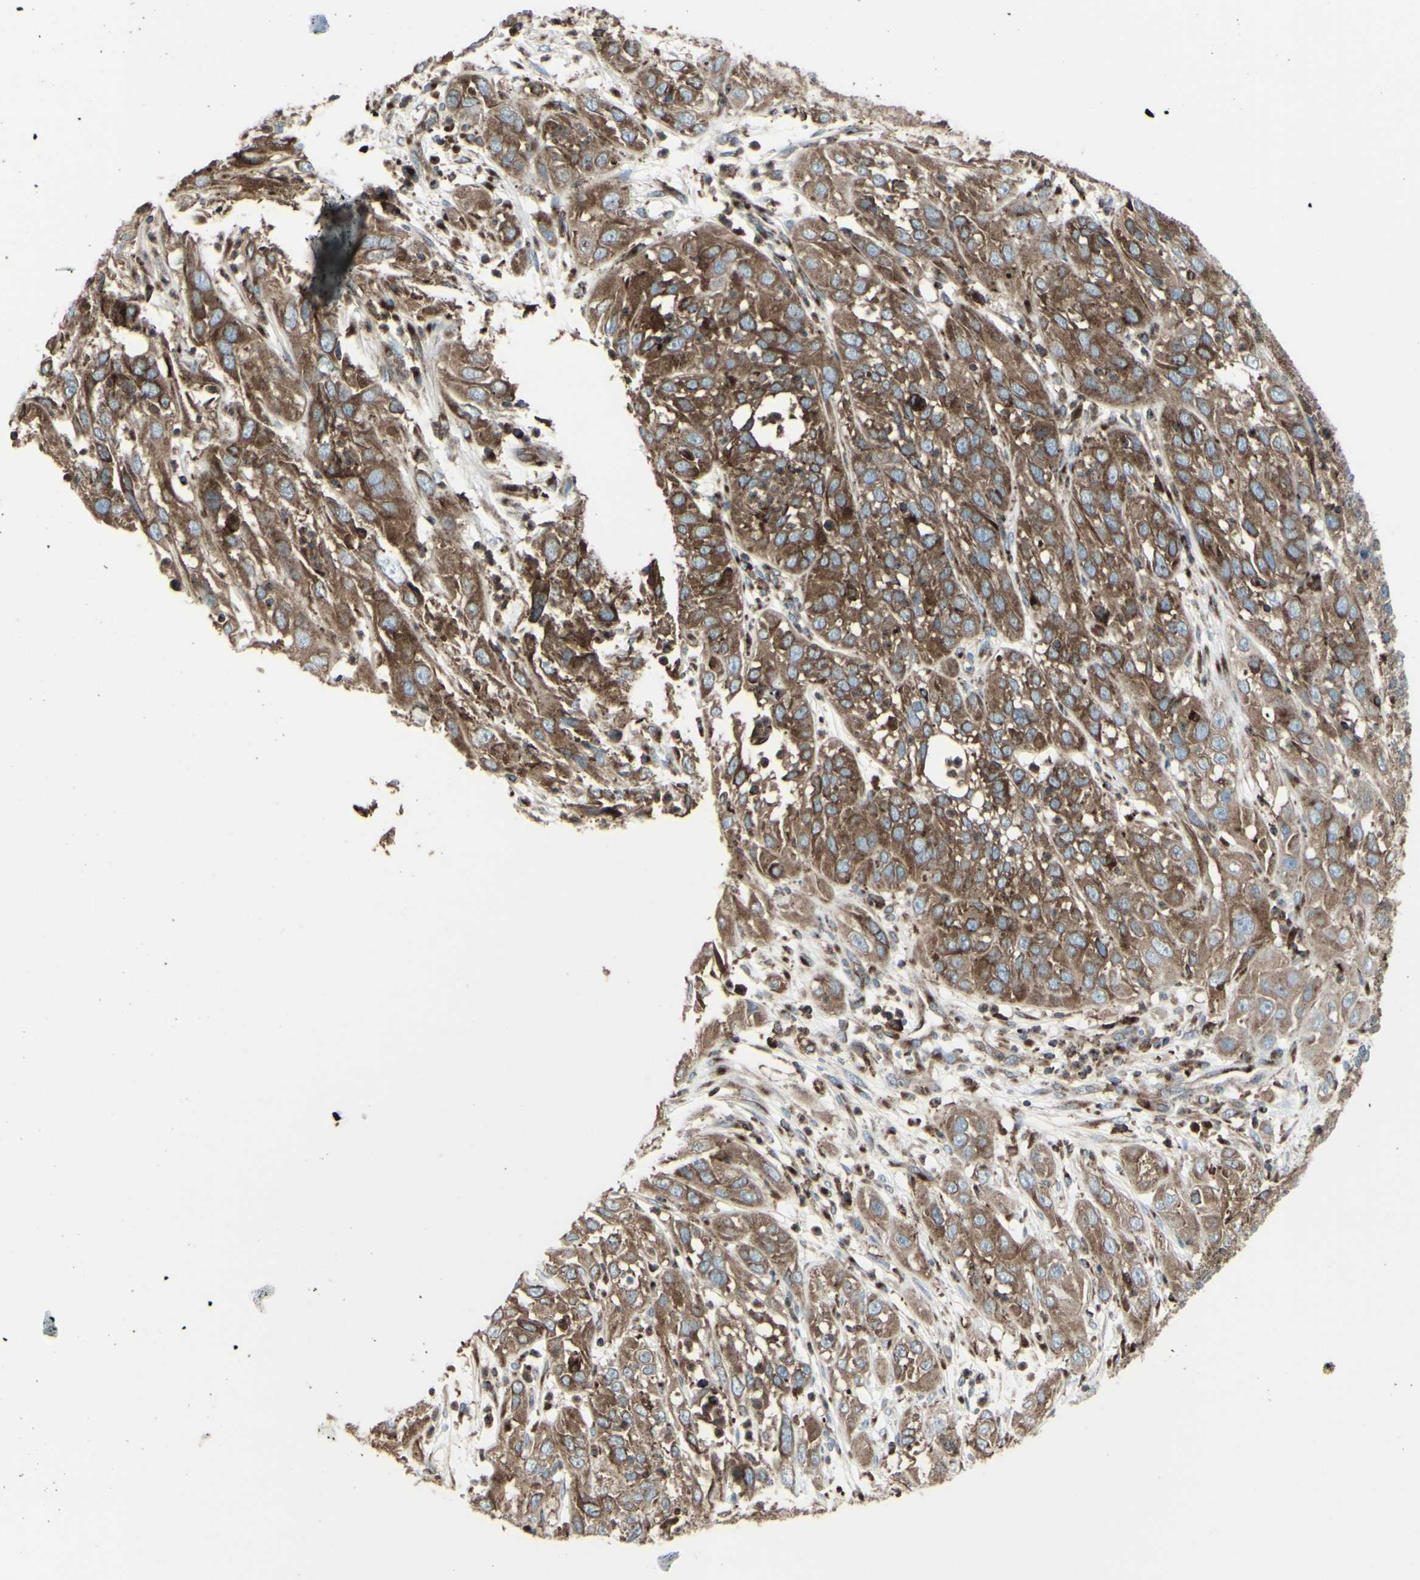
{"staining": {"intensity": "moderate", "quantity": ">75%", "location": "cytoplasmic/membranous"}, "tissue": "cervical cancer", "cell_type": "Tumor cells", "image_type": "cancer", "snomed": [{"axis": "morphology", "description": "Squamous cell carcinoma, NOS"}, {"axis": "topography", "description": "Cervix"}], "caption": "High-magnification brightfield microscopy of cervical cancer (squamous cell carcinoma) stained with DAB (3,3'-diaminobenzidine) (brown) and counterstained with hematoxylin (blue). tumor cells exhibit moderate cytoplasmic/membranous positivity is seen in approximately>75% of cells.", "gene": "NAPA", "patient": {"sex": "female", "age": 32}}